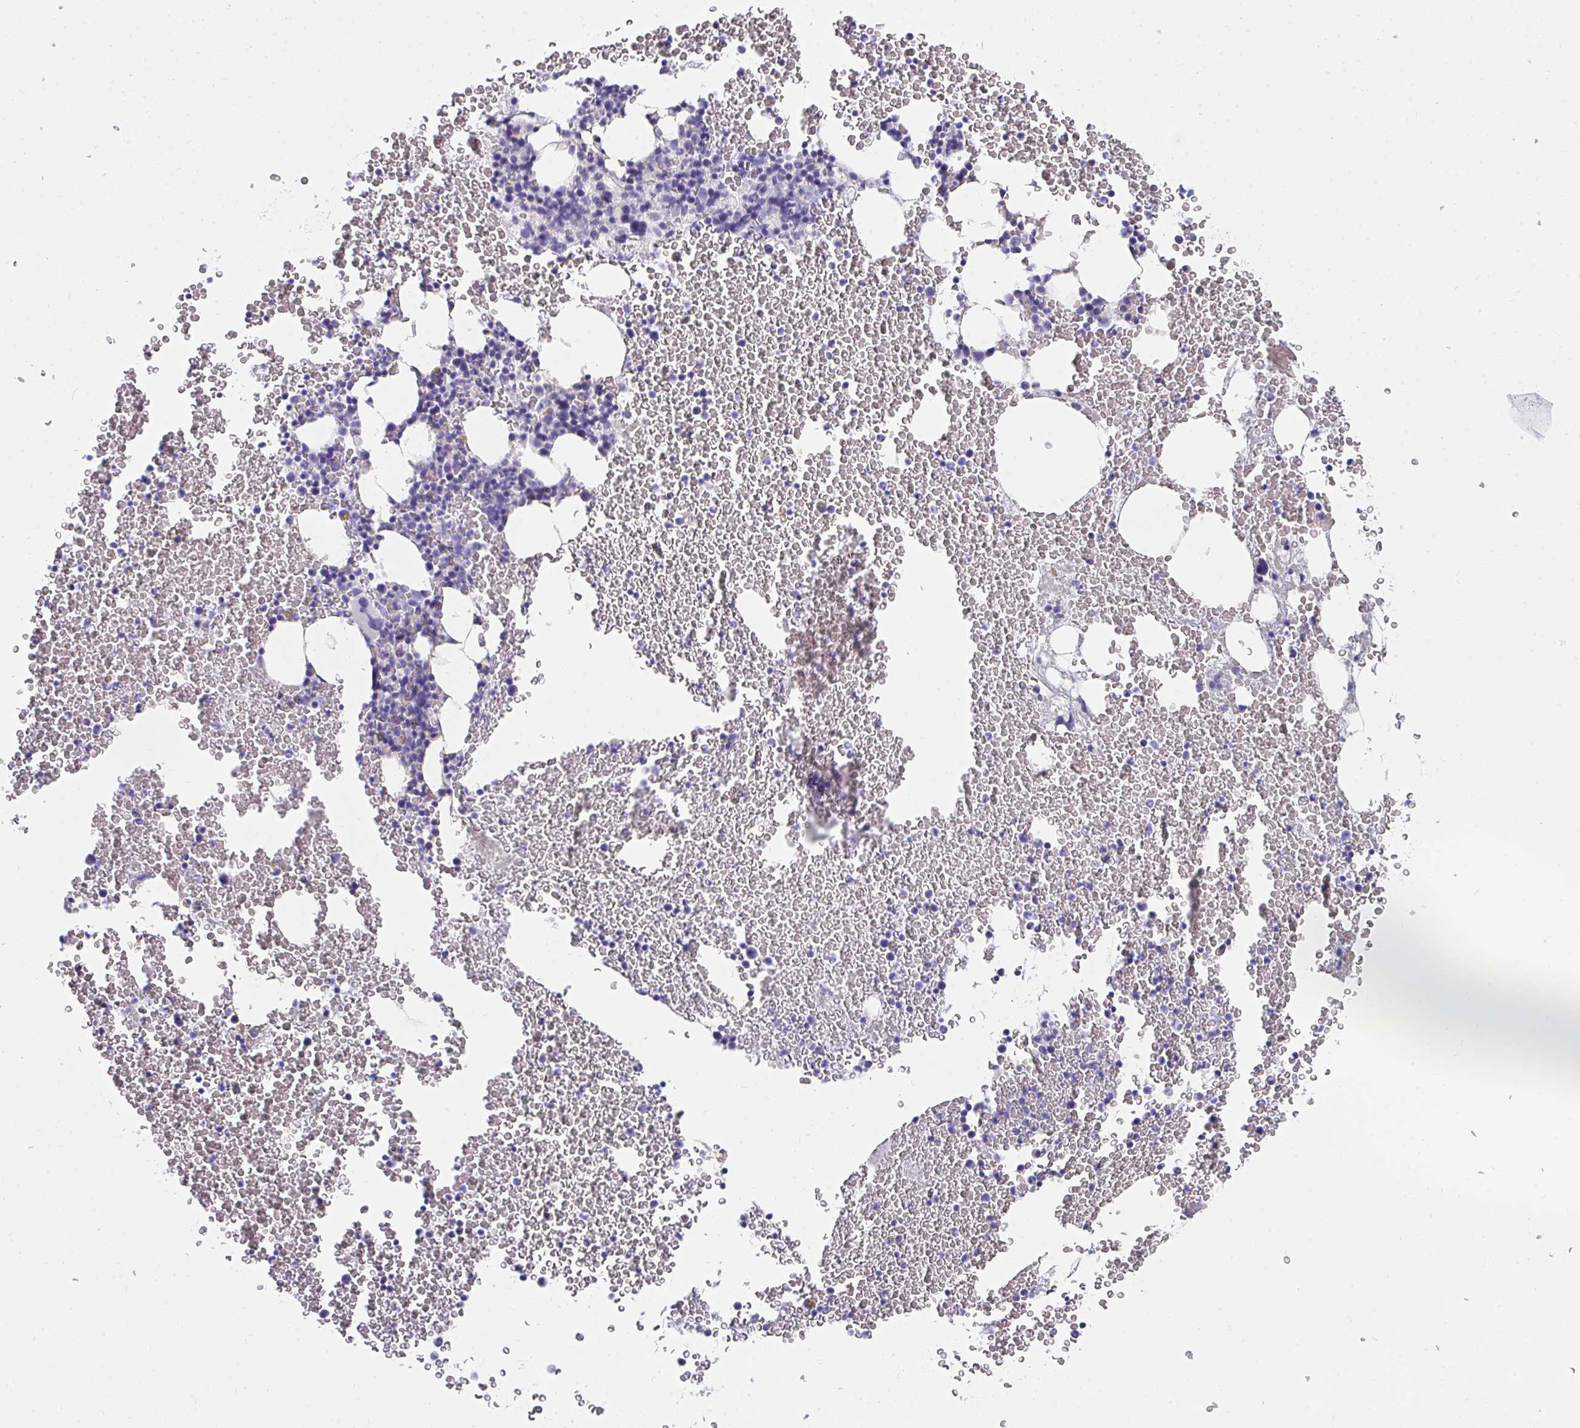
{"staining": {"intensity": "negative", "quantity": "none", "location": "none"}, "tissue": "bone marrow", "cell_type": "Hematopoietic cells", "image_type": "normal", "snomed": [{"axis": "morphology", "description": "Normal tissue, NOS"}, {"axis": "topography", "description": "Bone marrow"}], "caption": "An IHC image of normal bone marrow is shown. There is no staining in hematopoietic cells of bone marrow.", "gene": "HGD", "patient": {"sex": "female", "age": 26}}